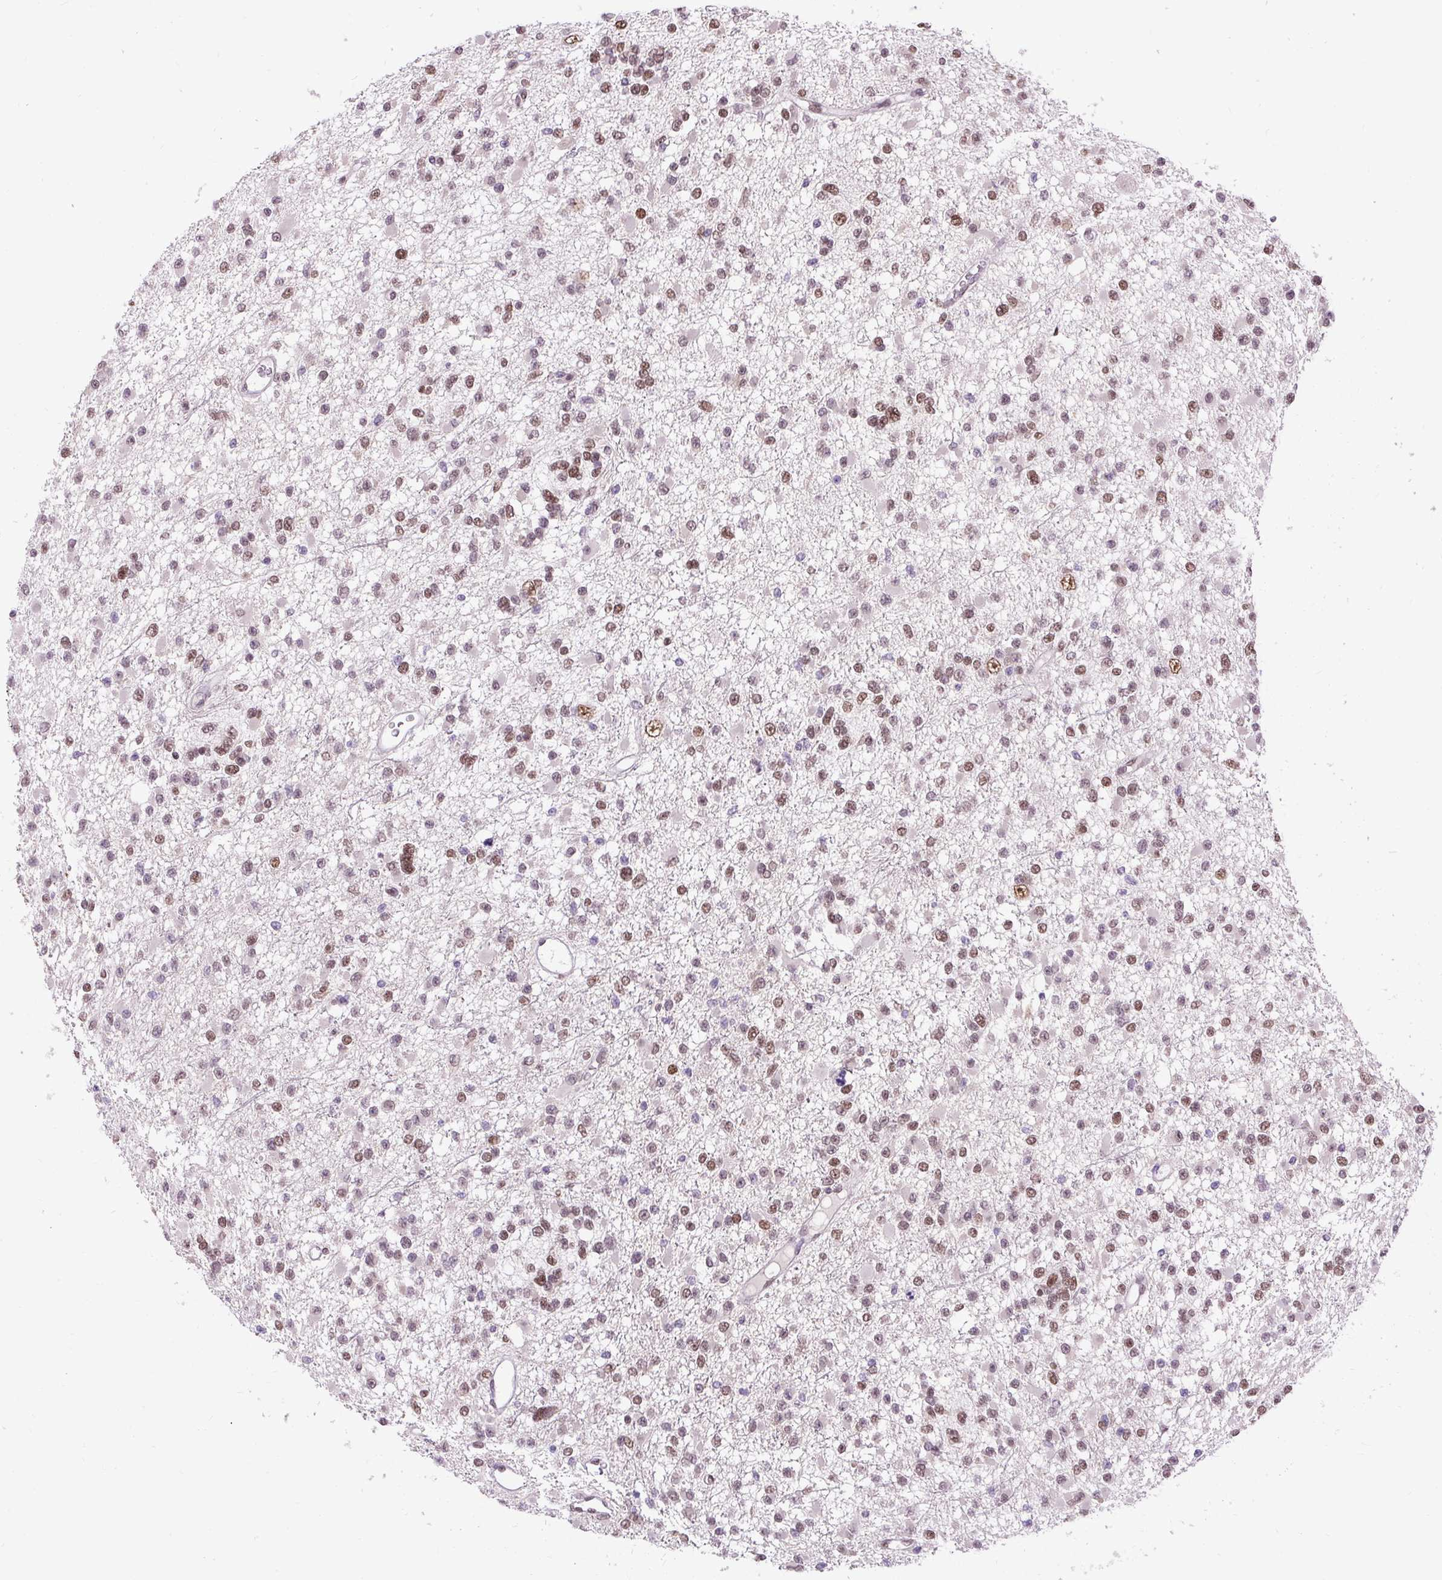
{"staining": {"intensity": "moderate", "quantity": ">75%", "location": "nuclear"}, "tissue": "glioma", "cell_type": "Tumor cells", "image_type": "cancer", "snomed": [{"axis": "morphology", "description": "Glioma, malignant, Low grade"}, {"axis": "topography", "description": "Brain"}], "caption": "Protein expression by immunohistochemistry exhibits moderate nuclear positivity in approximately >75% of tumor cells in glioma.", "gene": "ZNF672", "patient": {"sex": "female", "age": 22}}